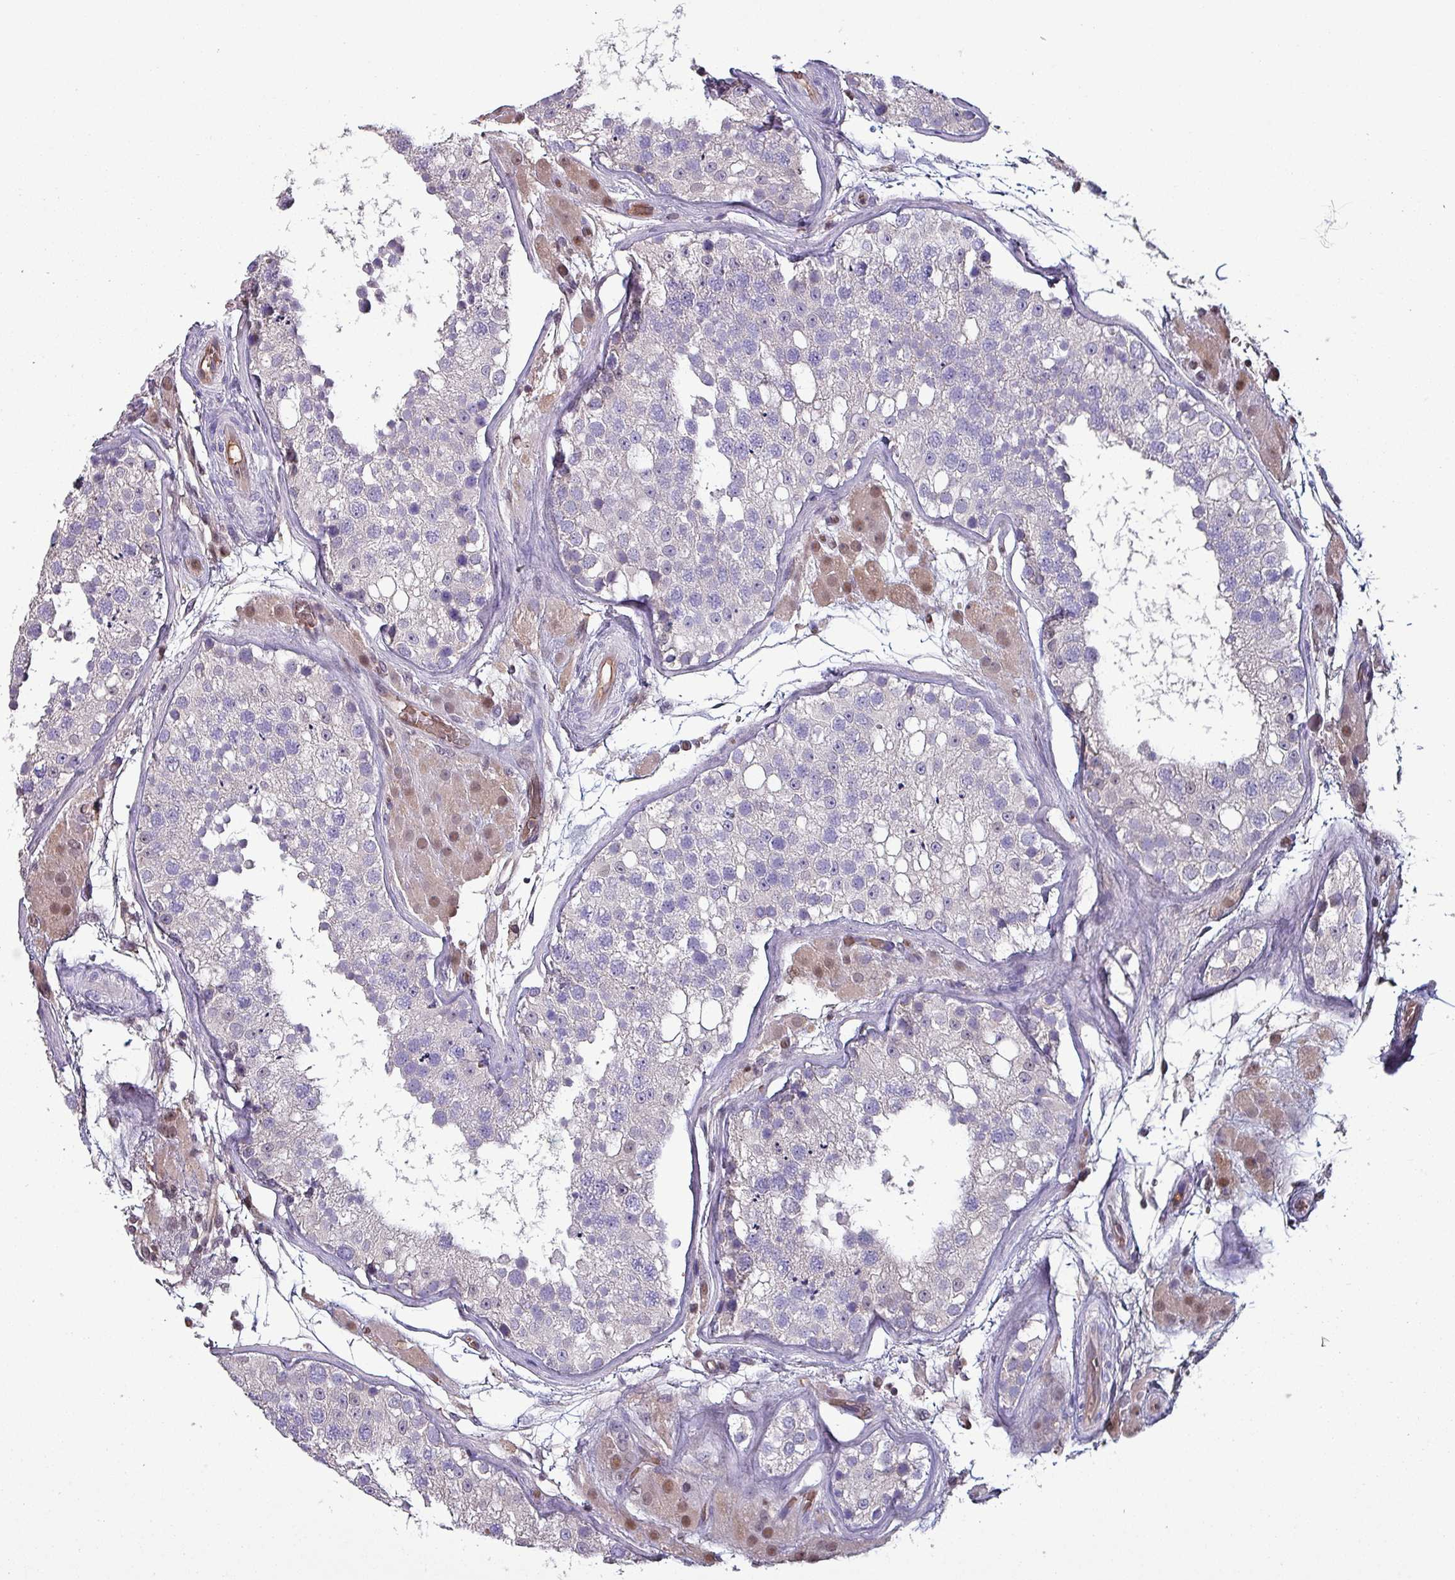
{"staining": {"intensity": "moderate", "quantity": "<25%", "location": "cytoplasmic/membranous,nuclear"}, "tissue": "testis", "cell_type": "Cells in seminiferous ducts", "image_type": "normal", "snomed": [{"axis": "morphology", "description": "Normal tissue, NOS"}, {"axis": "topography", "description": "Testis"}], "caption": "Normal testis exhibits moderate cytoplasmic/membranous,nuclear expression in approximately <25% of cells in seminiferous ducts.", "gene": "PSMB8", "patient": {"sex": "male", "age": 26}}